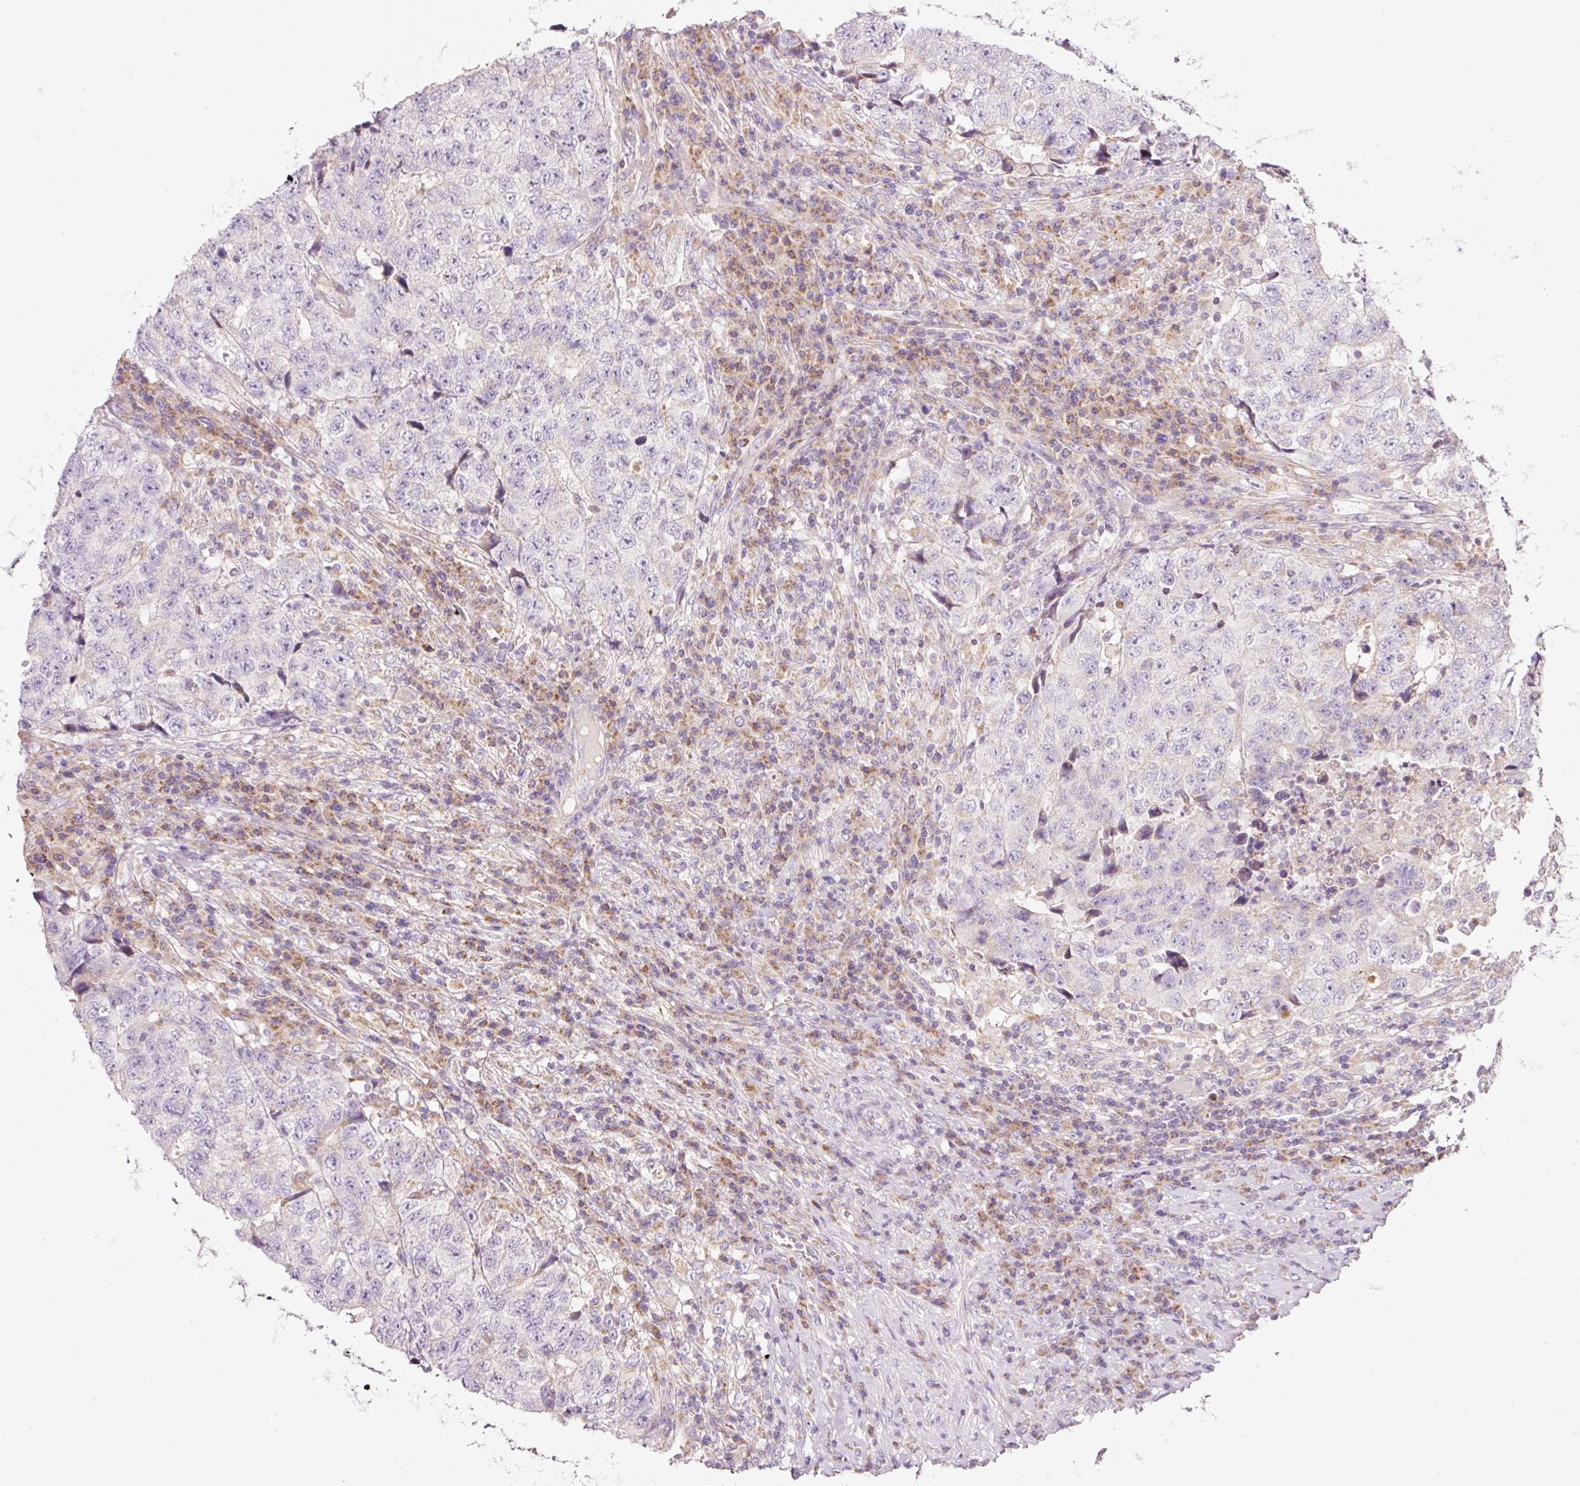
{"staining": {"intensity": "negative", "quantity": "none", "location": "none"}, "tissue": "testis cancer", "cell_type": "Tumor cells", "image_type": "cancer", "snomed": [{"axis": "morphology", "description": "Necrosis, NOS"}, {"axis": "morphology", "description": "Carcinoma, Embryonal, NOS"}, {"axis": "topography", "description": "Testis"}], "caption": "The immunohistochemistry (IHC) image has no significant positivity in tumor cells of testis cancer (embryonal carcinoma) tissue. Nuclei are stained in blue.", "gene": "NDUFA1", "patient": {"sex": "male", "age": 19}}